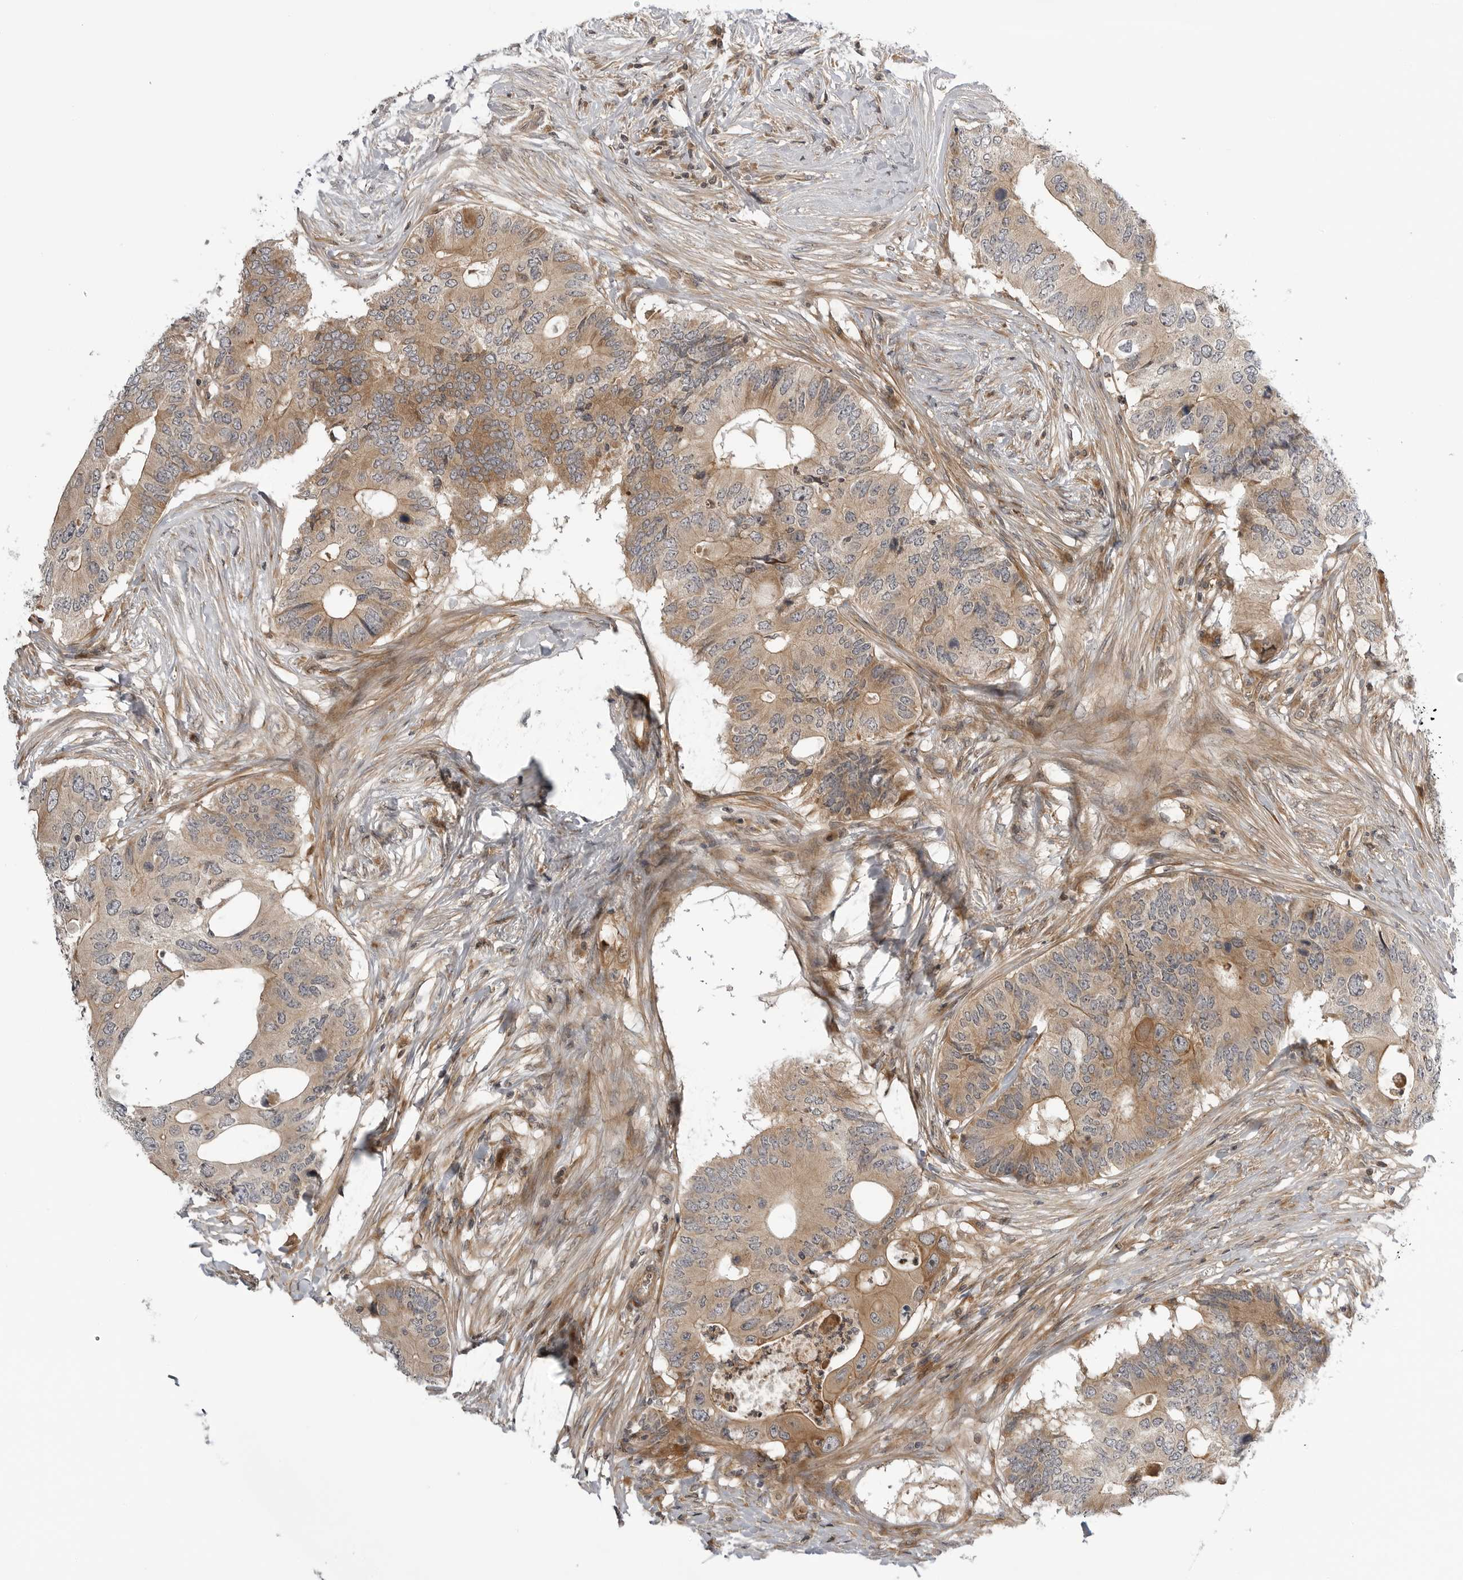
{"staining": {"intensity": "weak", "quantity": ">75%", "location": "cytoplasmic/membranous"}, "tissue": "colorectal cancer", "cell_type": "Tumor cells", "image_type": "cancer", "snomed": [{"axis": "morphology", "description": "Adenocarcinoma, NOS"}, {"axis": "topography", "description": "Colon"}], "caption": "A micrograph of colorectal cancer stained for a protein exhibits weak cytoplasmic/membranous brown staining in tumor cells.", "gene": "LRRC45", "patient": {"sex": "male", "age": 71}}